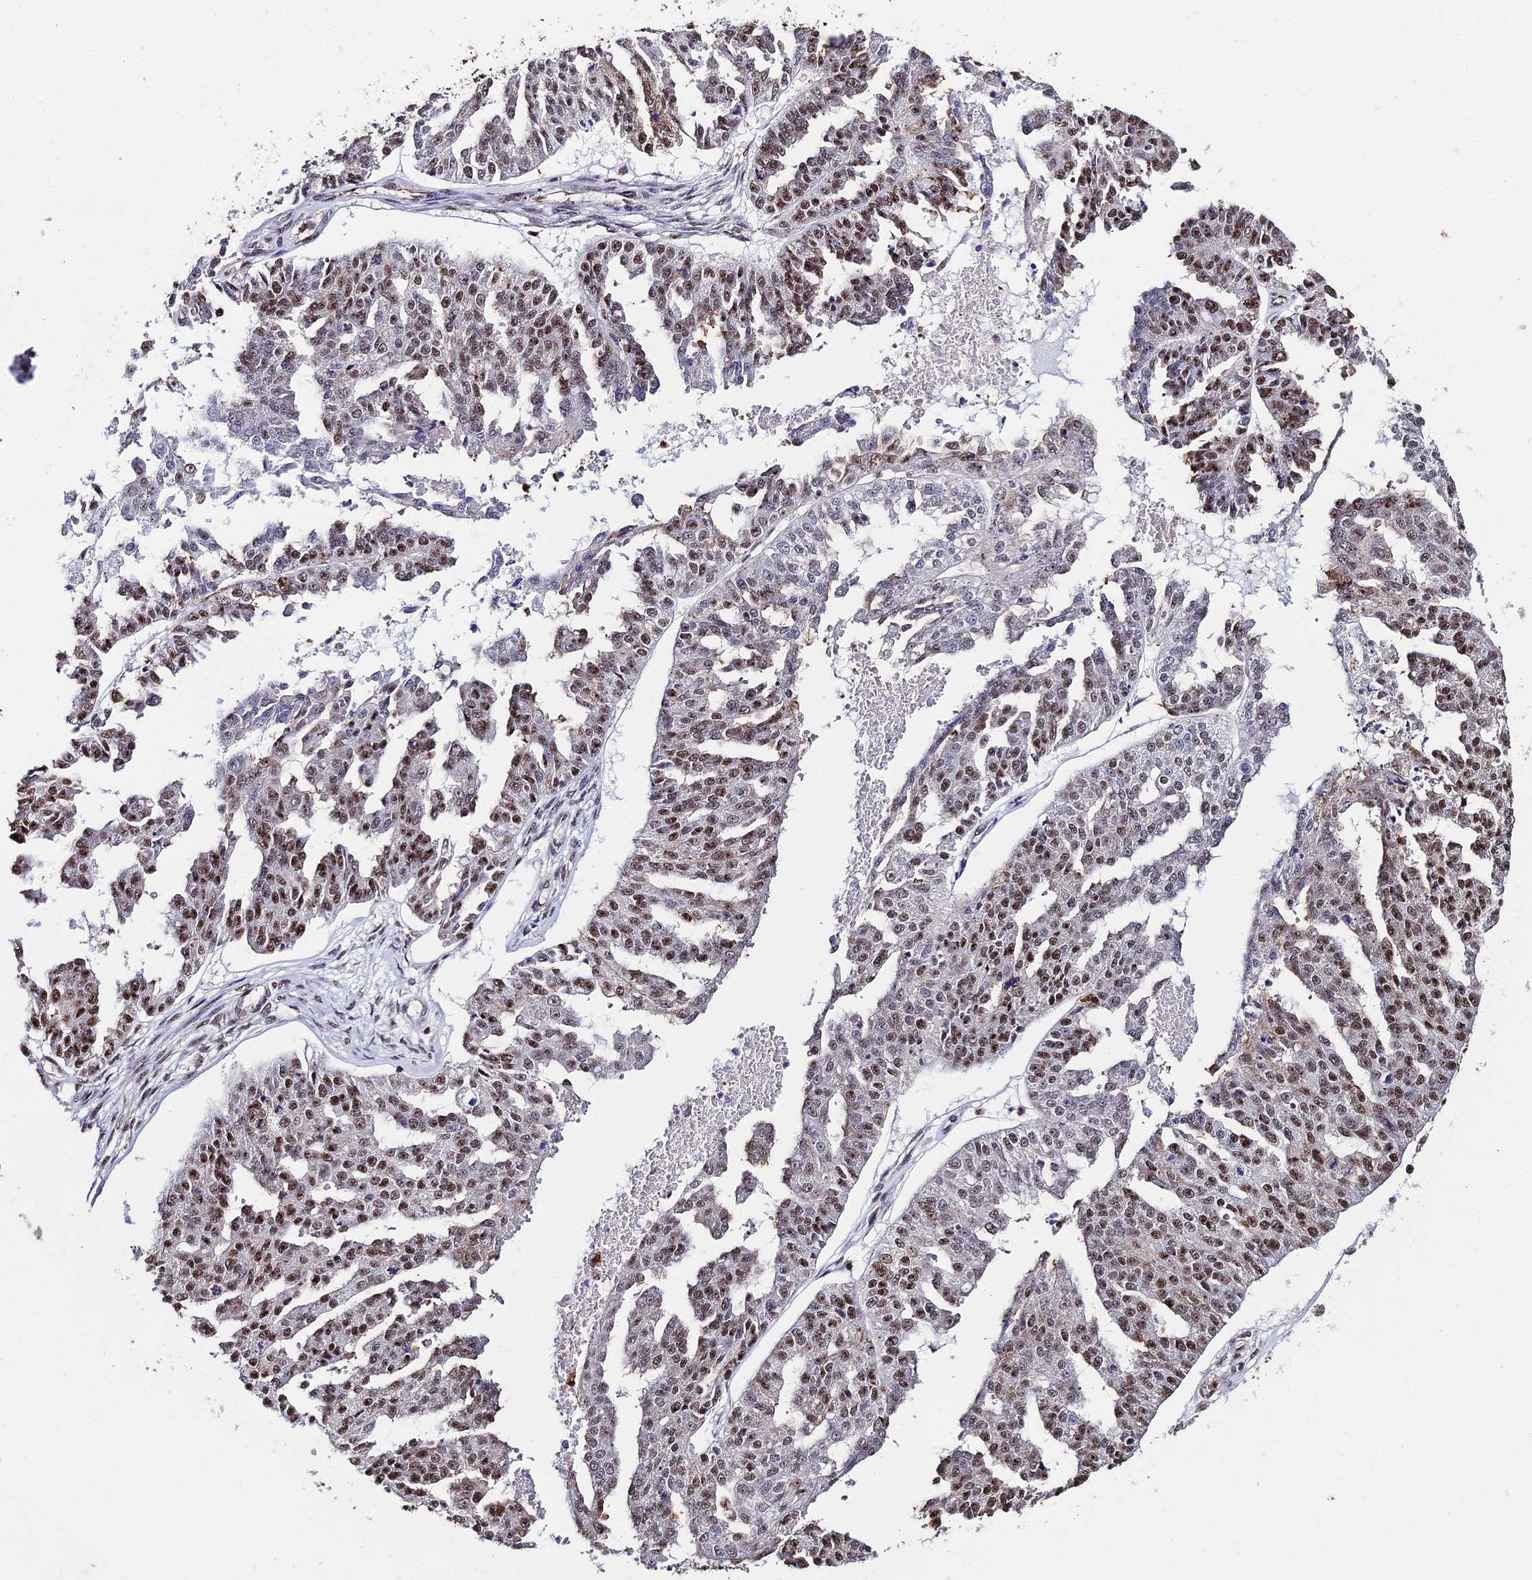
{"staining": {"intensity": "moderate", "quantity": ">75%", "location": "nuclear"}, "tissue": "ovarian cancer", "cell_type": "Tumor cells", "image_type": "cancer", "snomed": [{"axis": "morphology", "description": "Cystadenocarcinoma, serous, NOS"}, {"axis": "topography", "description": "Ovary"}], "caption": "This is an image of IHC staining of serous cystadenocarcinoma (ovarian), which shows moderate positivity in the nuclear of tumor cells.", "gene": "PPP4C", "patient": {"sex": "female", "age": 58}}